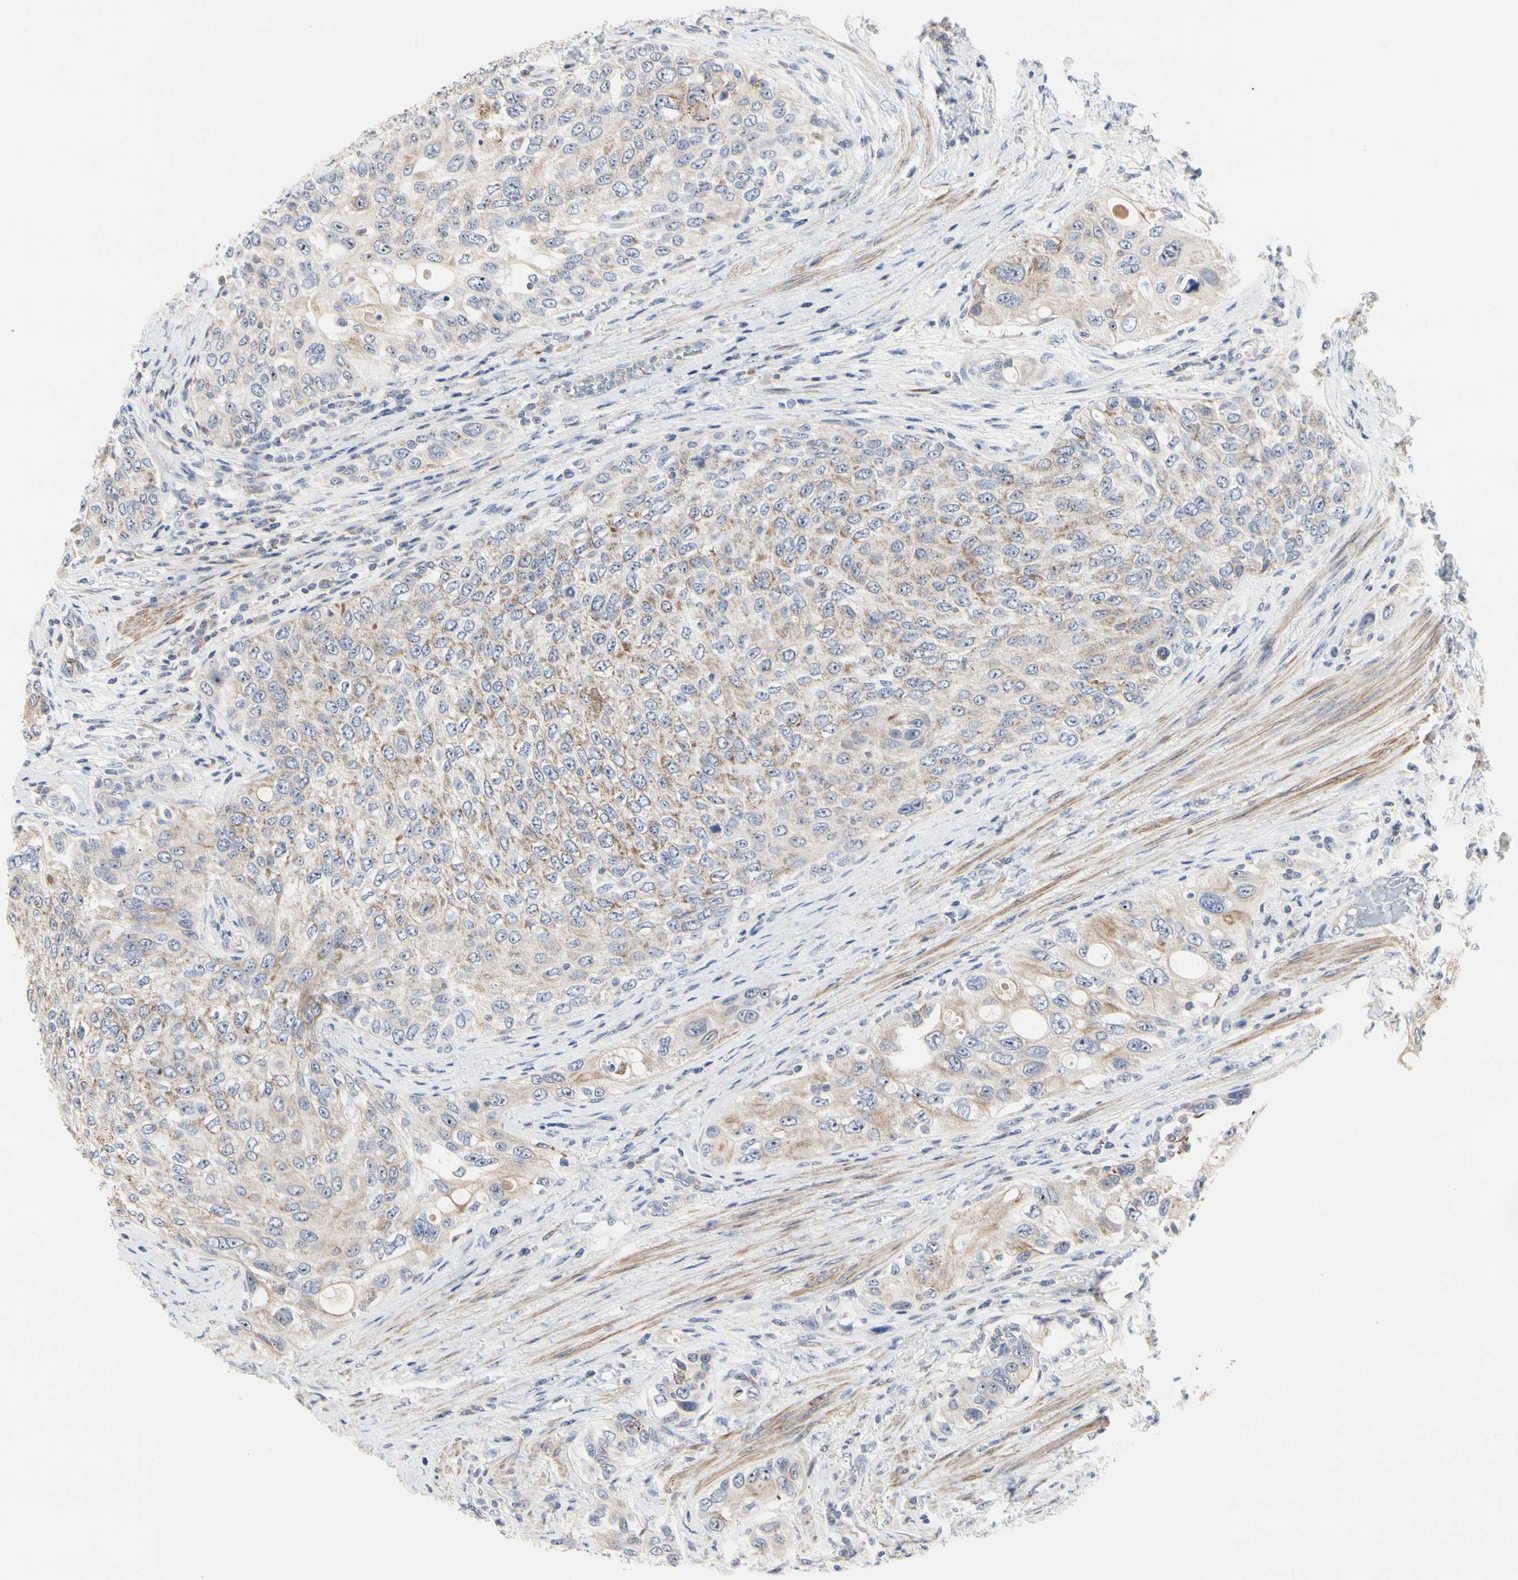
{"staining": {"intensity": "weak", "quantity": "25%-75%", "location": "cytoplasmic/membranous"}, "tissue": "urothelial cancer", "cell_type": "Tumor cells", "image_type": "cancer", "snomed": [{"axis": "morphology", "description": "Urothelial carcinoma, High grade"}, {"axis": "topography", "description": "Urinary bladder"}], "caption": "Urothelial carcinoma (high-grade) stained with DAB (3,3'-diaminobenzidine) immunohistochemistry (IHC) exhibits low levels of weak cytoplasmic/membranous staining in about 25%-75% of tumor cells. (DAB = brown stain, brightfield microscopy at high magnification).", "gene": "SHANK2", "patient": {"sex": "female", "age": 56}}